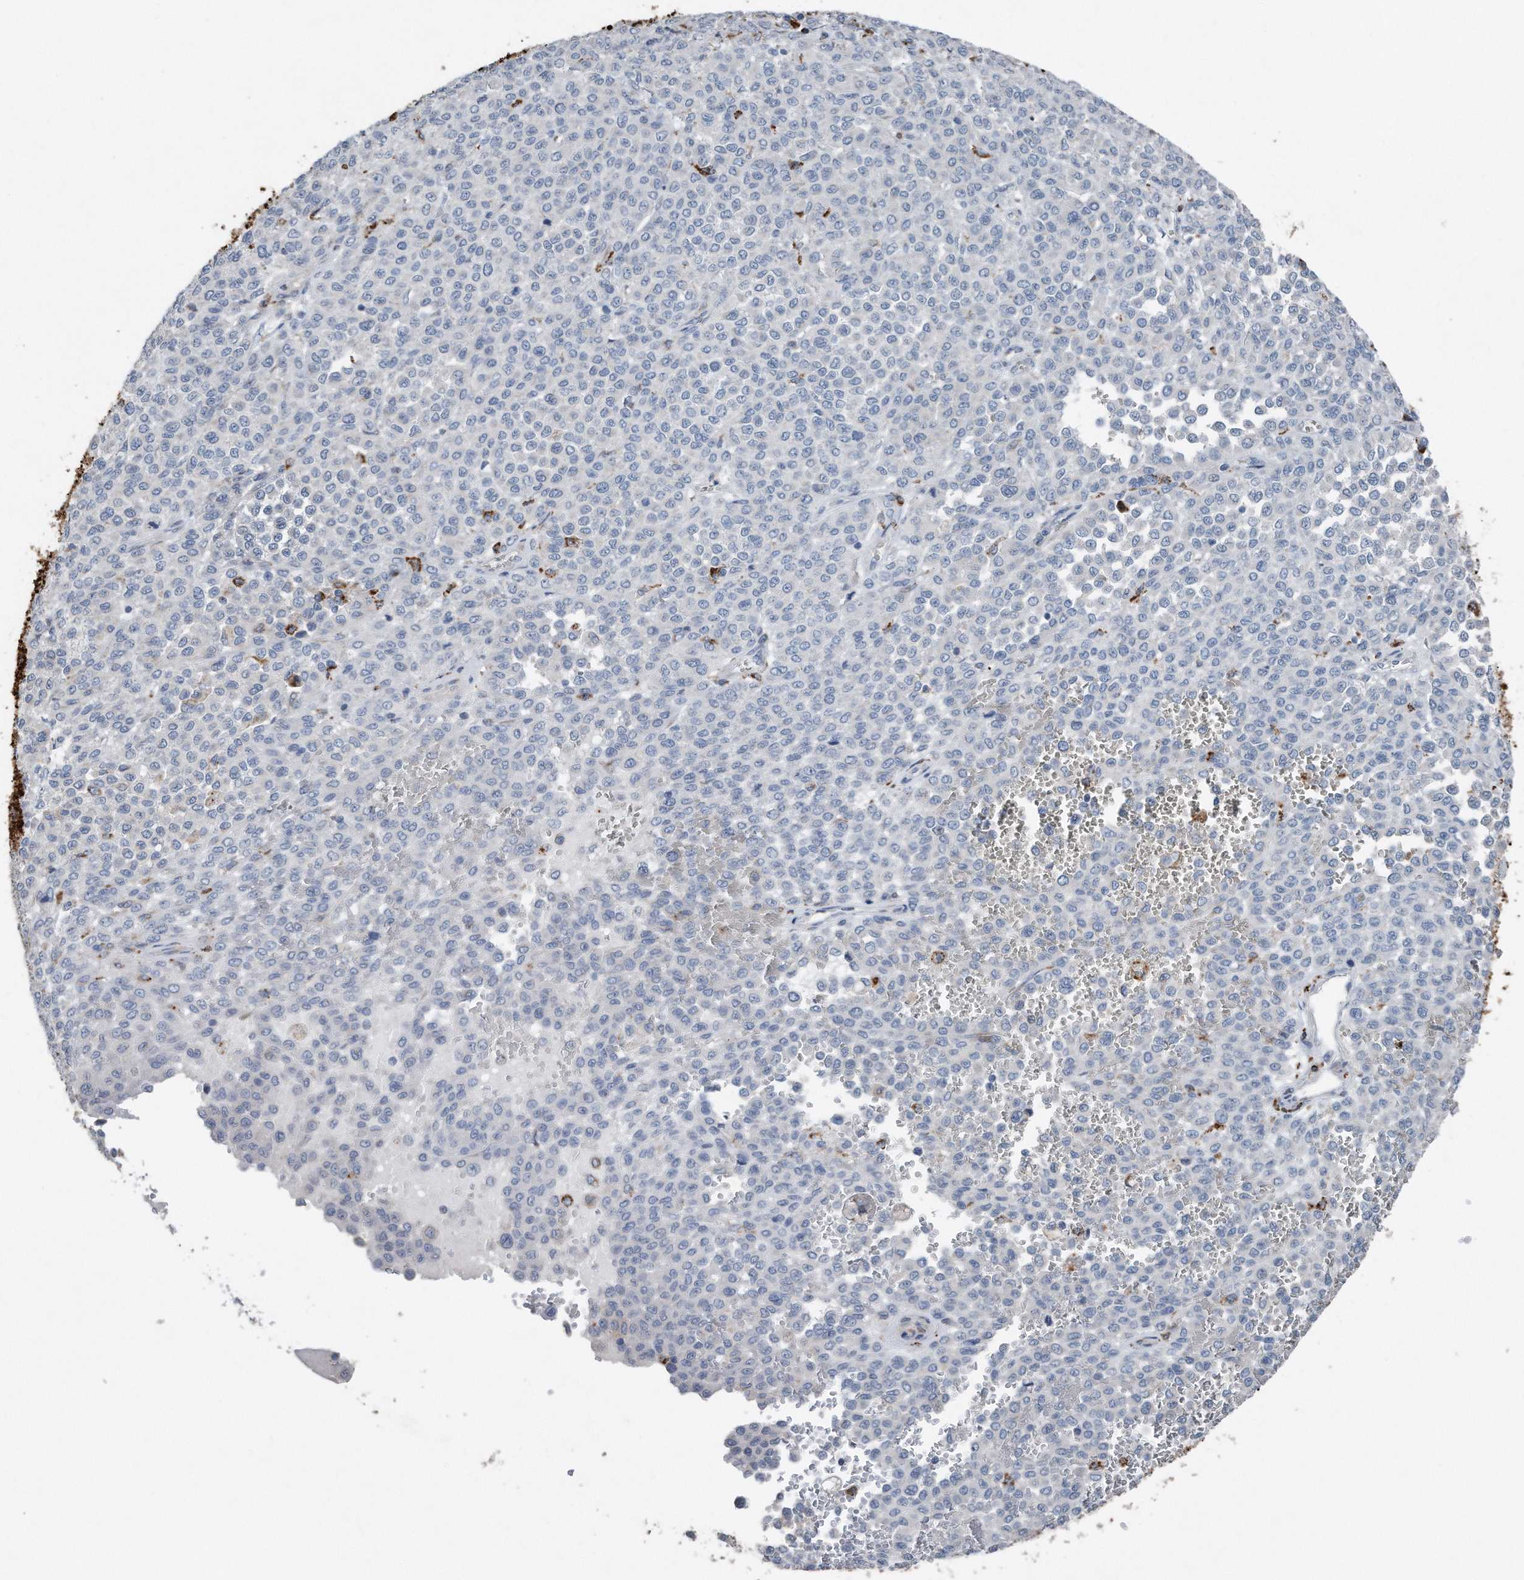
{"staining": {"intensity": "negative", "quantity": "none", "location": "none"}, "tissue": "melanoma", "cell_type": "Tumor cells", "image_type": "cancer", "snomed": [{"axis": "morphology", "description": "Malignant melanoma, Metastatic site"}, {"axis": "topography", "description": "Pancreas"}], "caption": "IHC photomicrograph of melanoma stained for a protein (brown), which displays no positivity in tumor cells.", "gene": "ZNF772", "patient": {"sex": "female", "age": 30}}